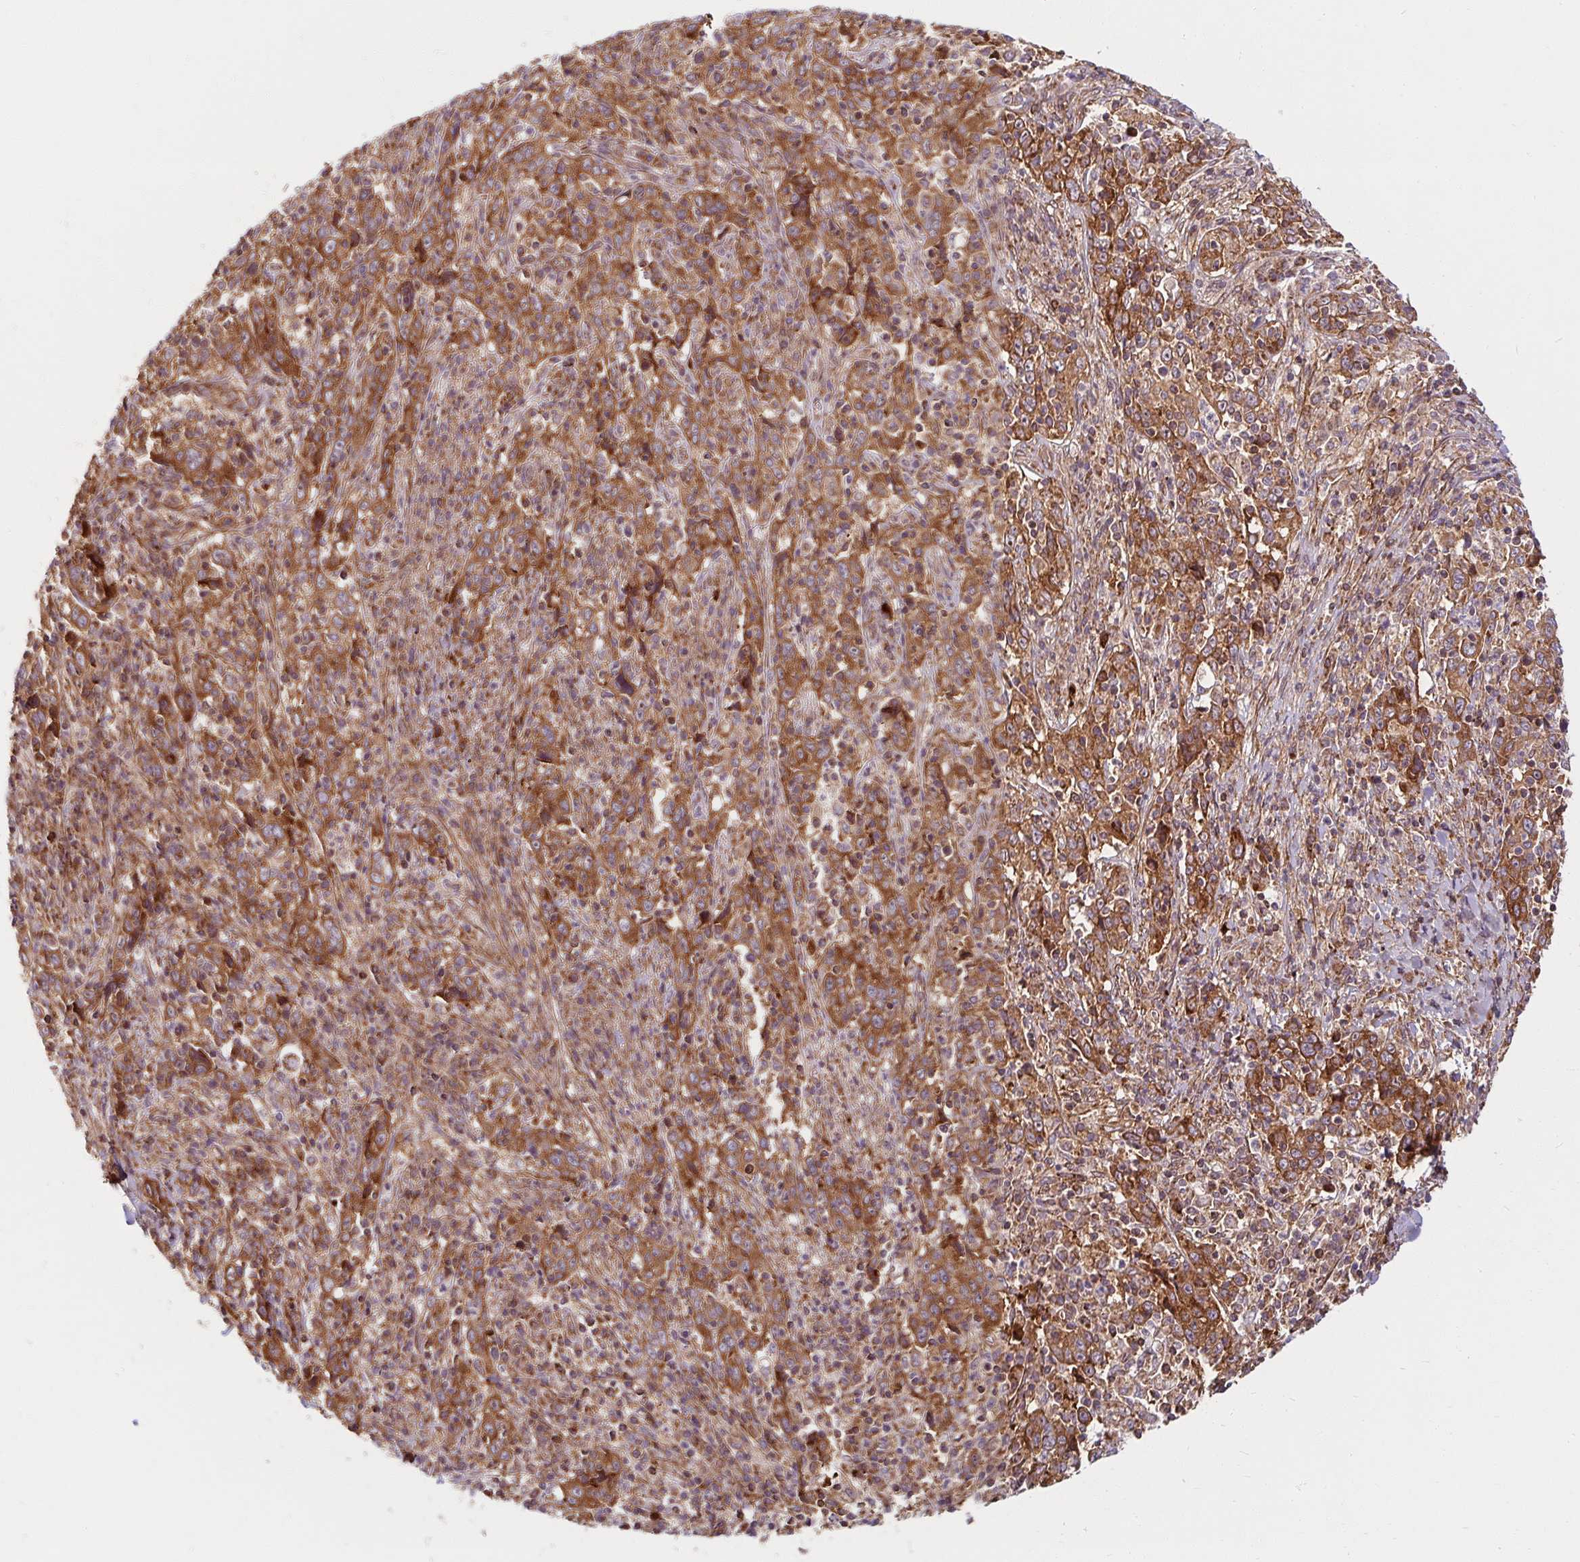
{"staining": {"intensity": "moderate", "quantity": ">75%", "location": "cytoplasmic/membranous"}, "tissue": "cervical cancer", "cell_type": "Tumor cells", "image_type": "cancer", "snomed": [{"axis": "morphology", "description": "Squamous cell carcinoma, NOS"}, {"axis": "topography", "description": "Cervix"}], "caption": "Brown immunohistochemical staining in squamous cell carcinoma (cervical) demonstrates moderate cytoplasmic/membranous staining in about >75% of tumor cells.", "gene": "BTF3", "patient": {"sex": "female", "age": 46}}